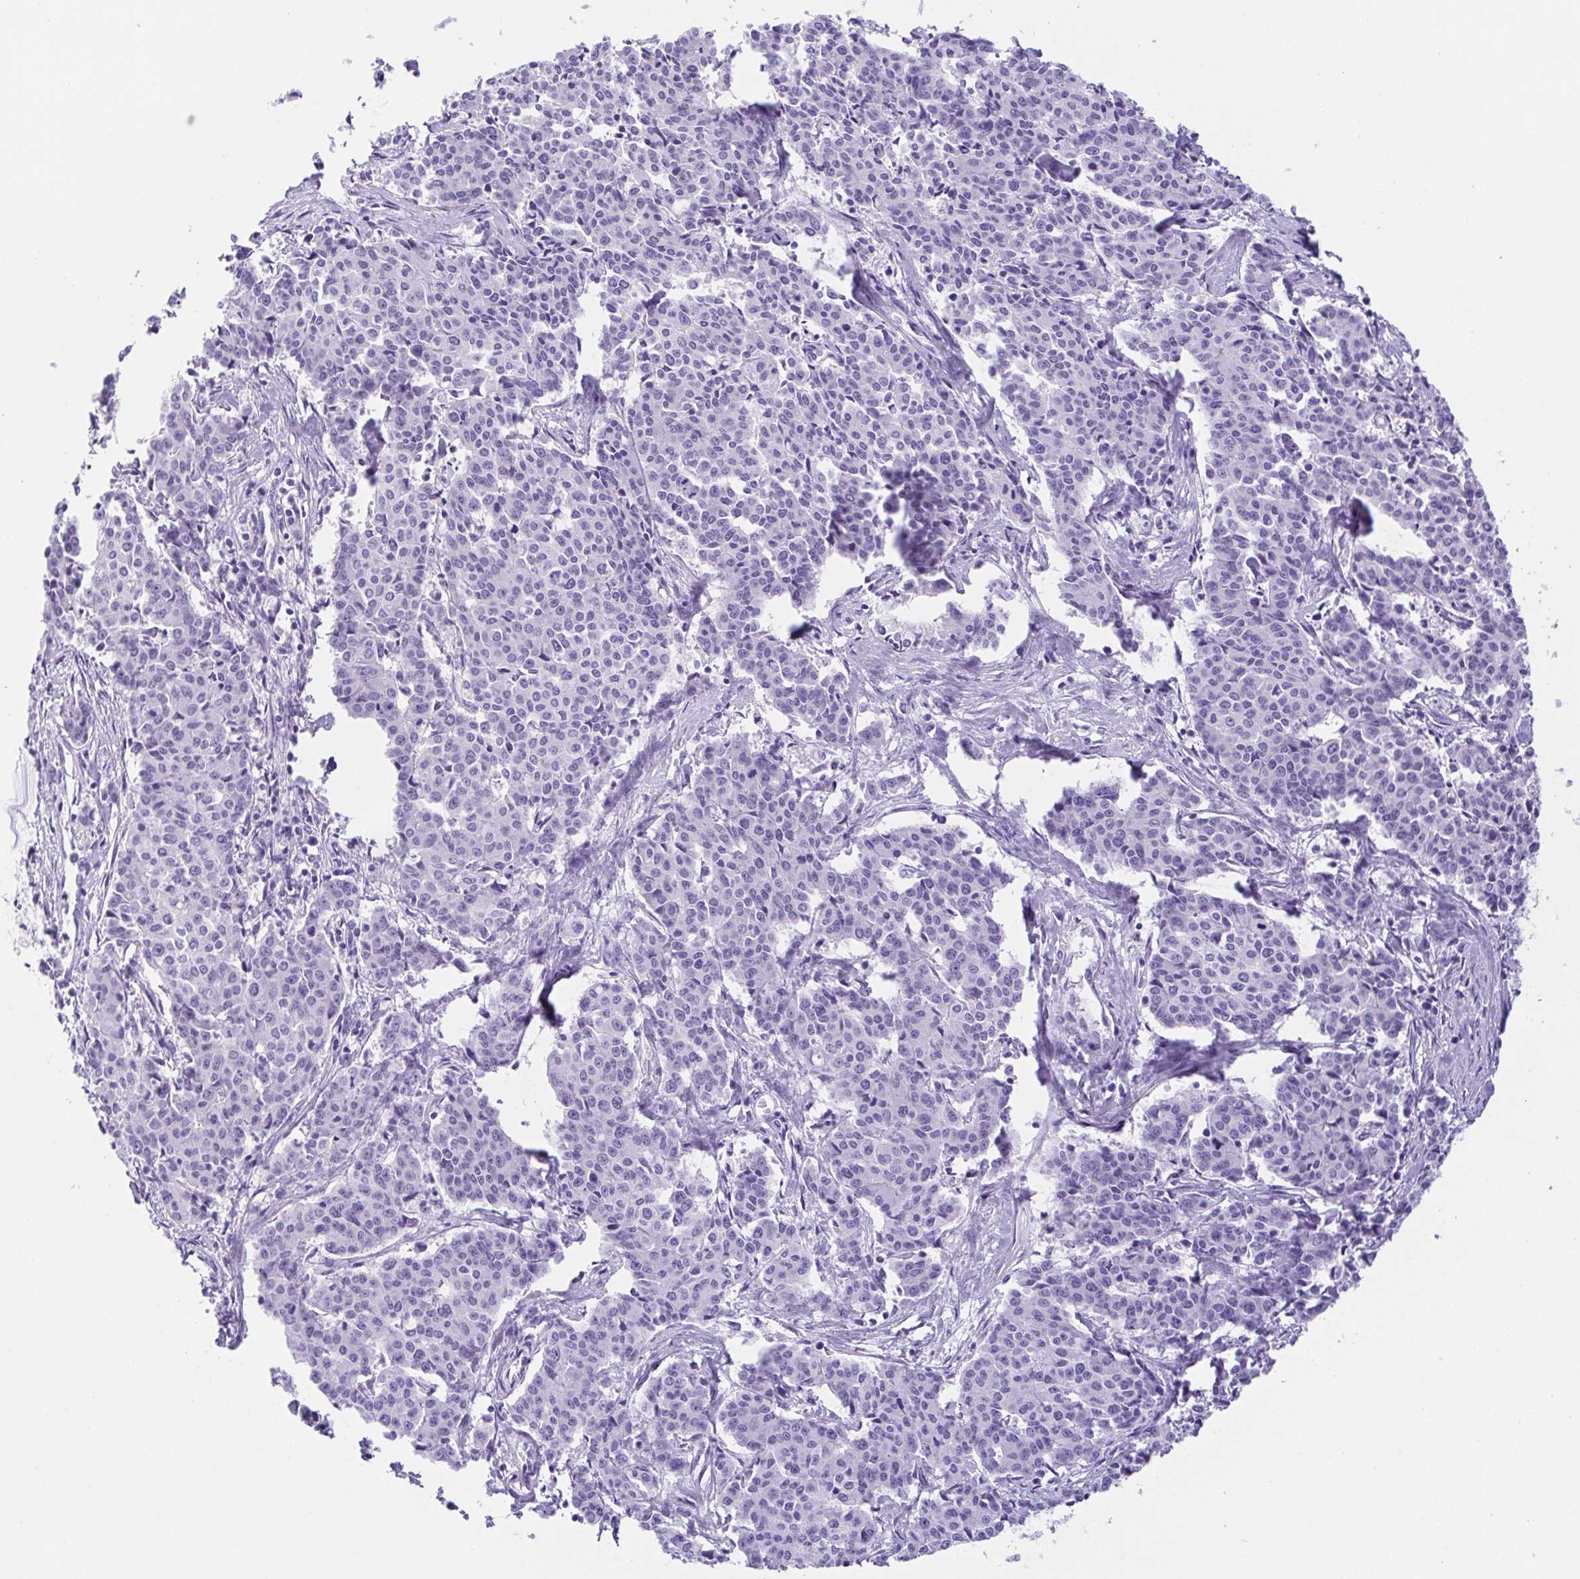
{"staining": {"intensity": "negative", "quantity": "none", "location": "none"}, "tissue": "cervical cancer", "cell_type": "Tumor cells", "image_type": "cancer", "snomed": [{"axis": "morphology", "description": "Squamous cell carcinoma, NOS"}, {"axis": "topography", "description": "Cervix"}], "caption": "Tumor cells are negative for protein expression in human cervical squamous cell carcinoma.", "gene": "SPATA4", "patient": {"sex": "female", "age": 28}}